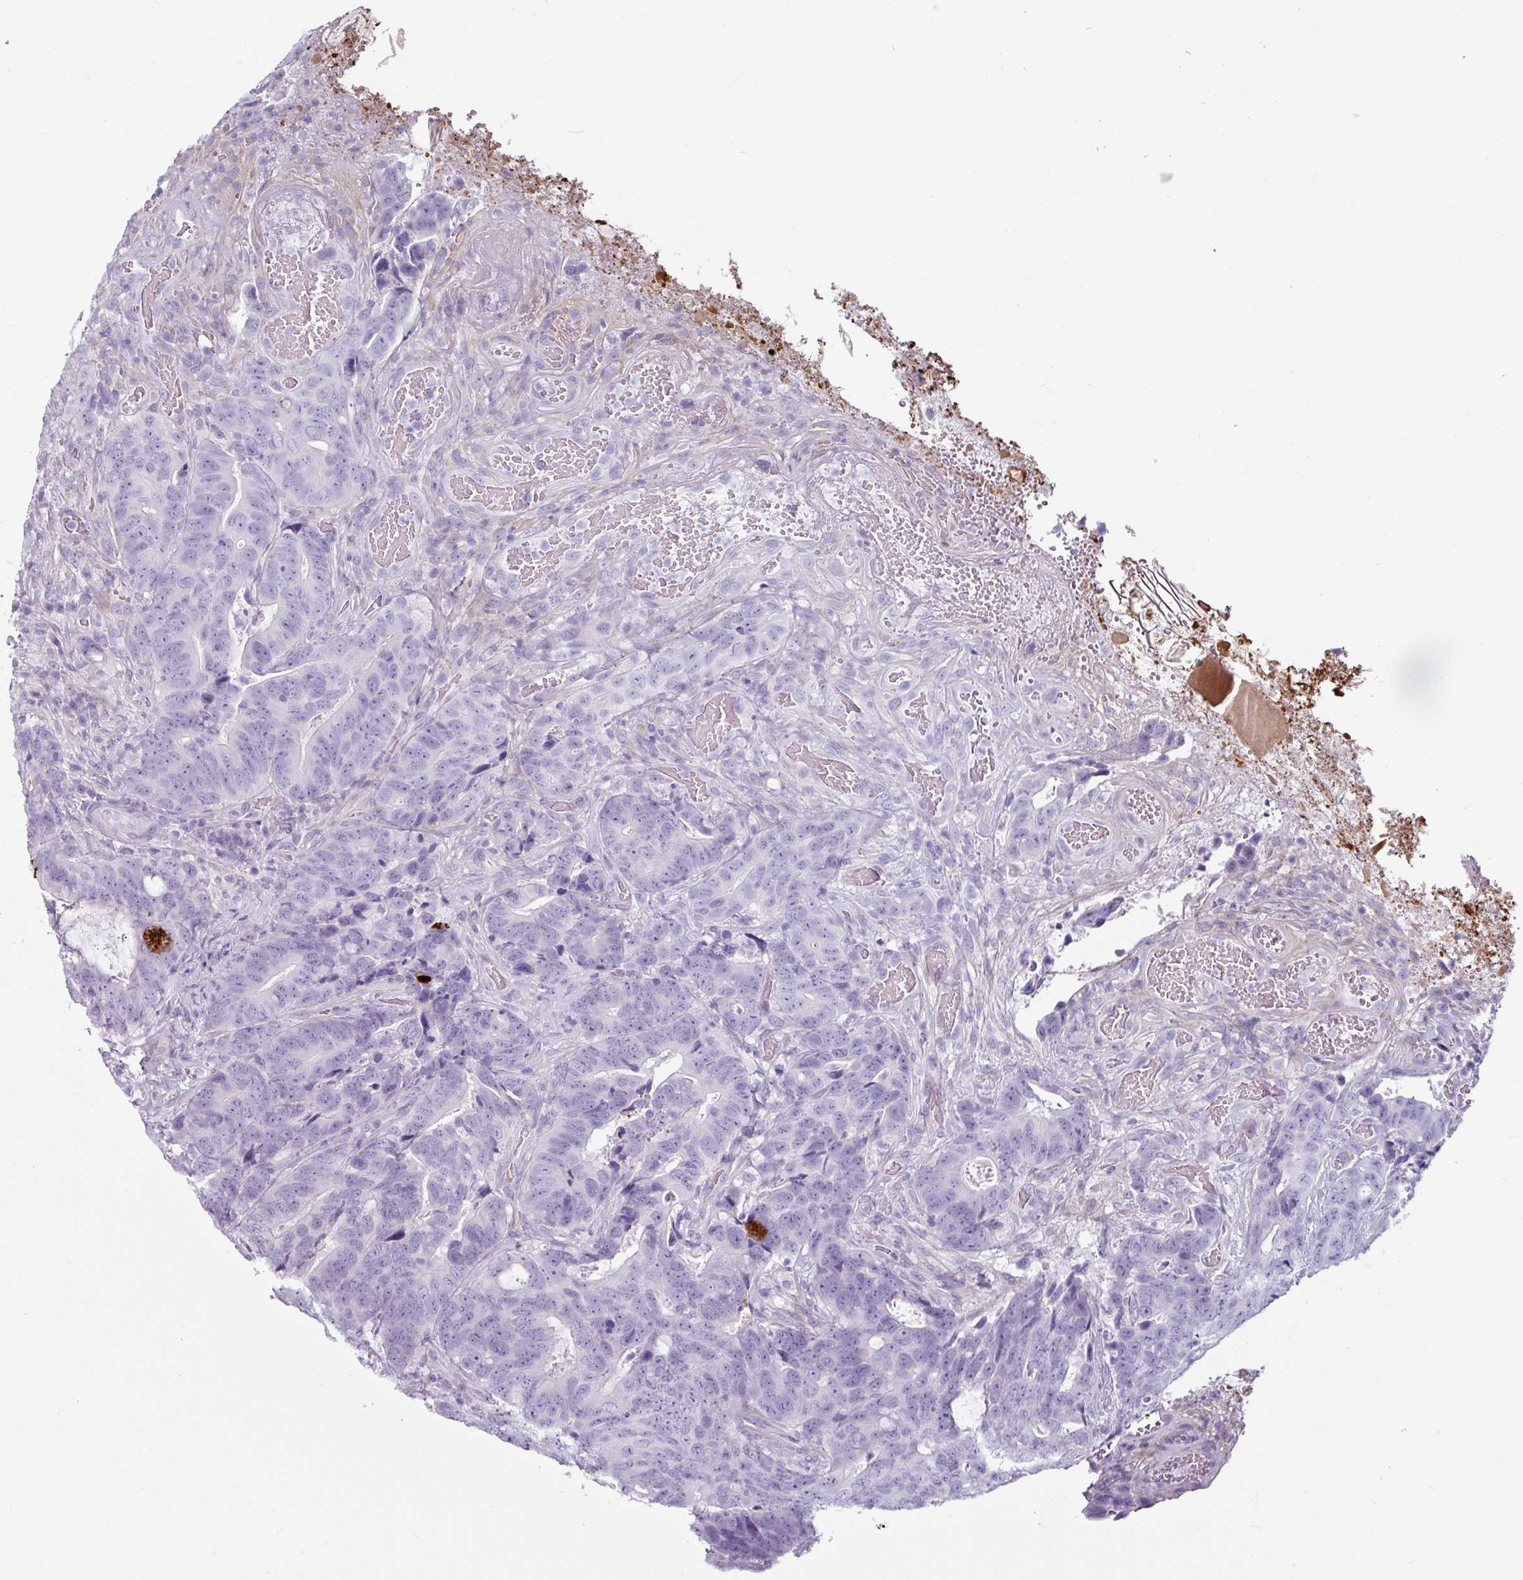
{"staining": {"intensity": "negative", "quantity": "none", "location": "none"}, "tissue": "colorectal cancer", "cell_type": "Tumor cells", "image_type": "cancer", "snomed": [{"axis": "morphology", "description": "Adenocarcinoma, NOS"}, {"axis": "topography", "description": "Colon"}], "caption": "The photomicrograph displays no staining of tumor cells in colorectal cancer.", "gene": "CLCA1", "patient": {"sex": "female", "age": 82}}